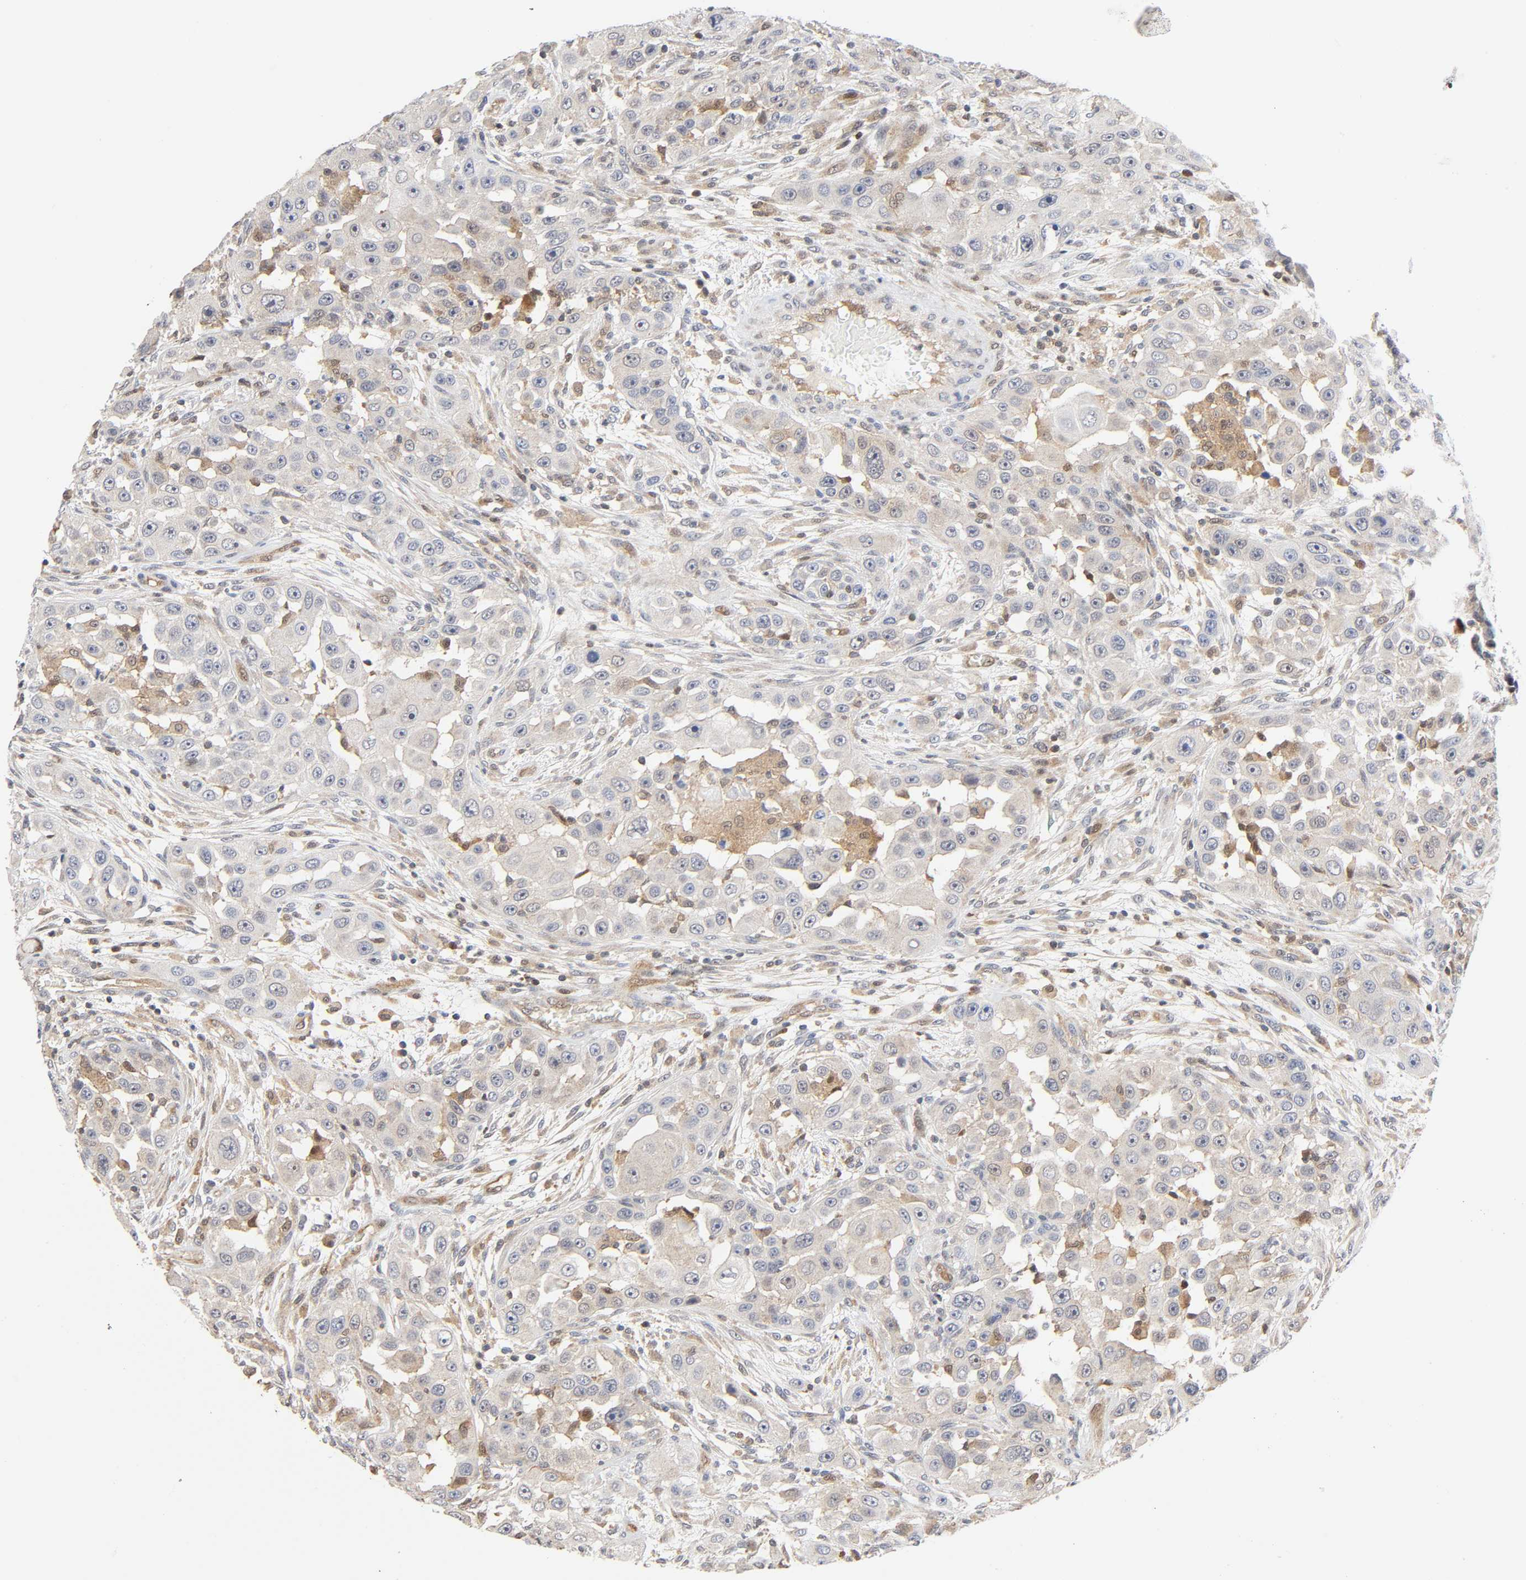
{"staining": {"intensity": "weak", "quantity": "25%-75%", "location": "cytoplasmic/membranous,nuclear"}, "tissue": "head and neck cancer", "cell_type": "Tumor cells", "image_type": "cancer", "snomed": [{"axis": "morphology", "description": "Carcinoma, NOS"}, {"axis": "topography", "description": "Head-Neck"}], "caption": "A brown stain labels weak cytoplasmic/membranous and nuclear expression of a protein in human head and neck cancer (carcinoma) tumor cells.", "gene": "CASP9", "patient": {"sex": "male", "age": 87}}